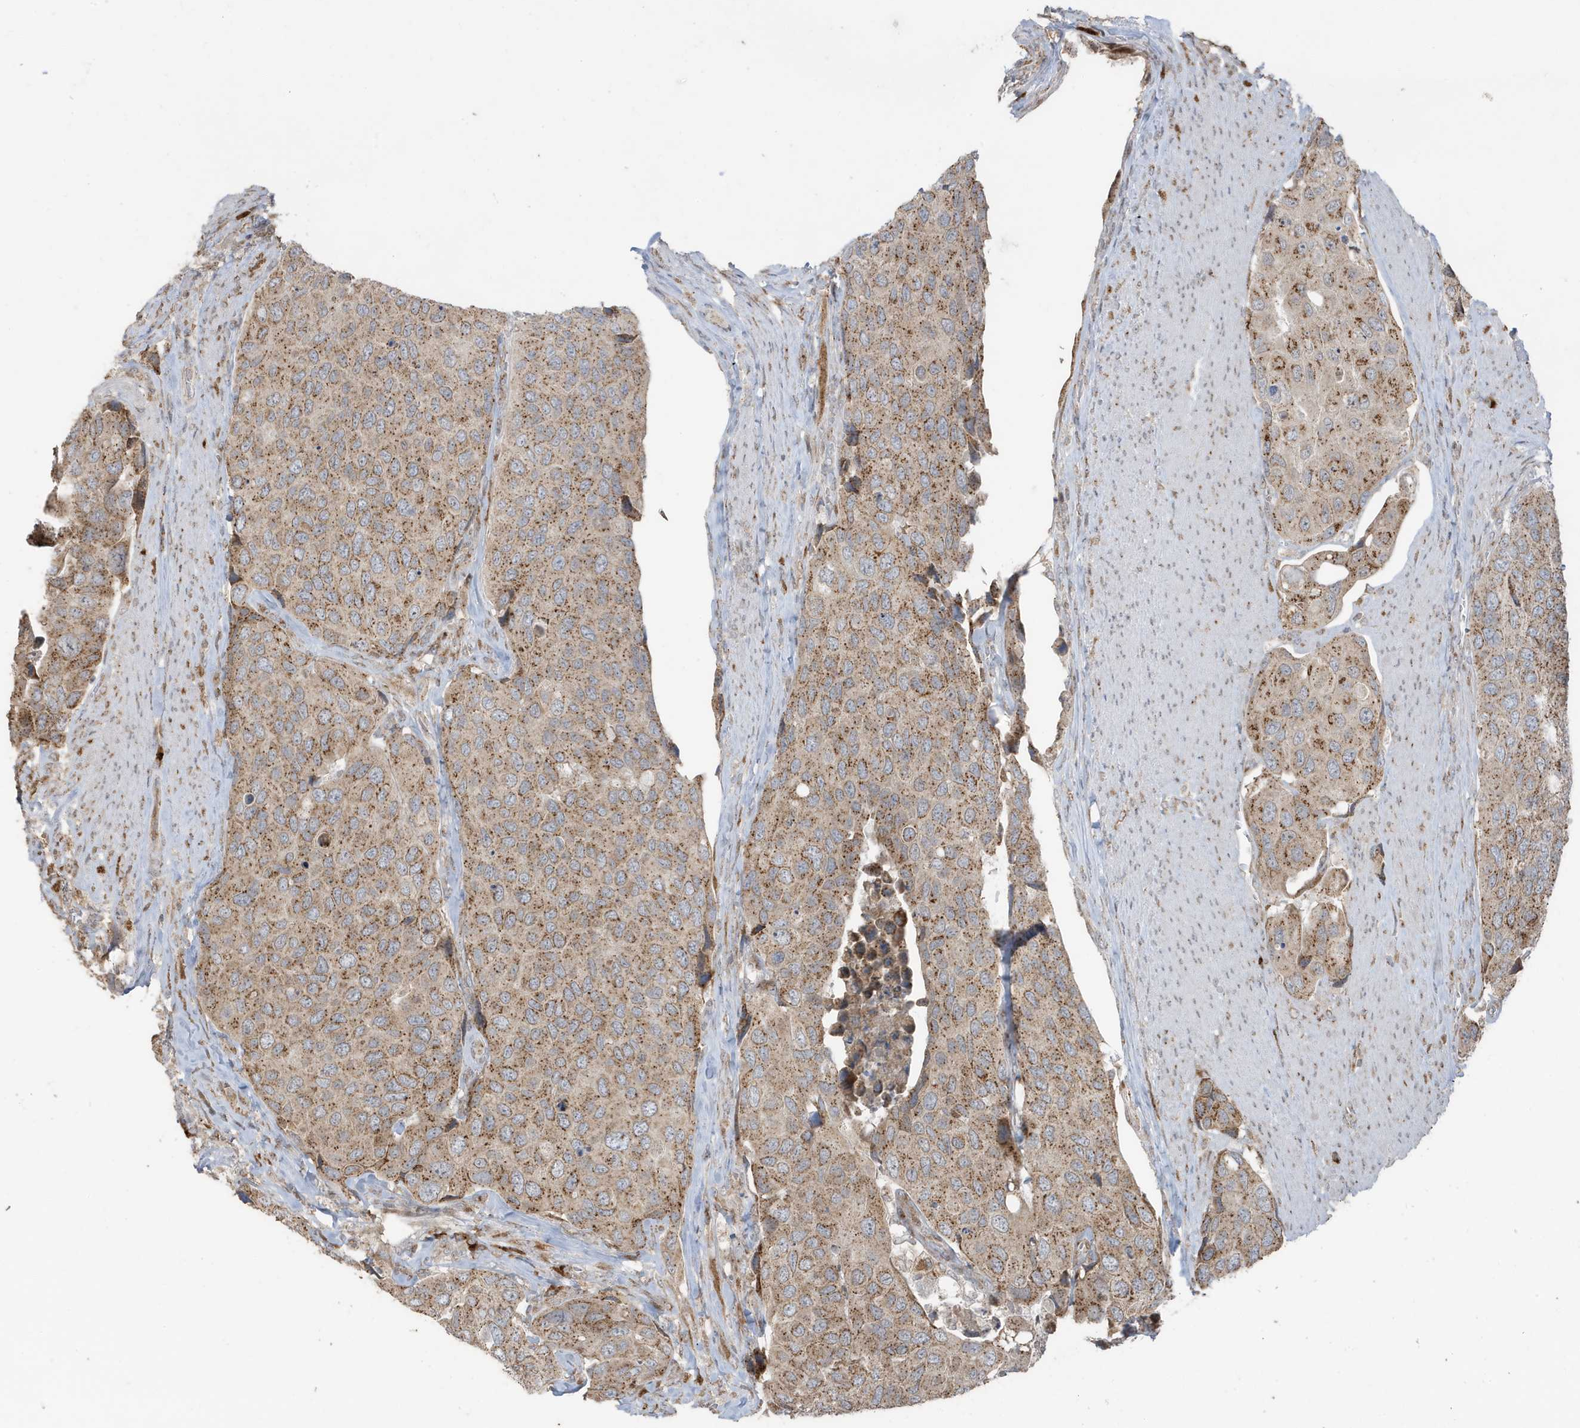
{"staining": {"intensity": "moderate", "quantity": ">75%", "location": "cytoplasmic/membranous"}, "tissue": "urothelial cancer", "cell_type": "Tumor cells", "image_type": "cancer", "snomed": [{"axis": "morphology", "description": "Urothelial carcinoma, High grade"}, {"axis": "topography", "description": "Urinary bladder"}], "caption": "Brown immunohistochemical staining in human urothelial carcinoma (high-grade) reveals moderate cytoplasmic/membranous staining in approximately >75% of tumor cells. (Brightfield microscopy of DAB IHC at high magnification).", "gene": "RER1", "patient": {"sex": "male", "age": 74}}